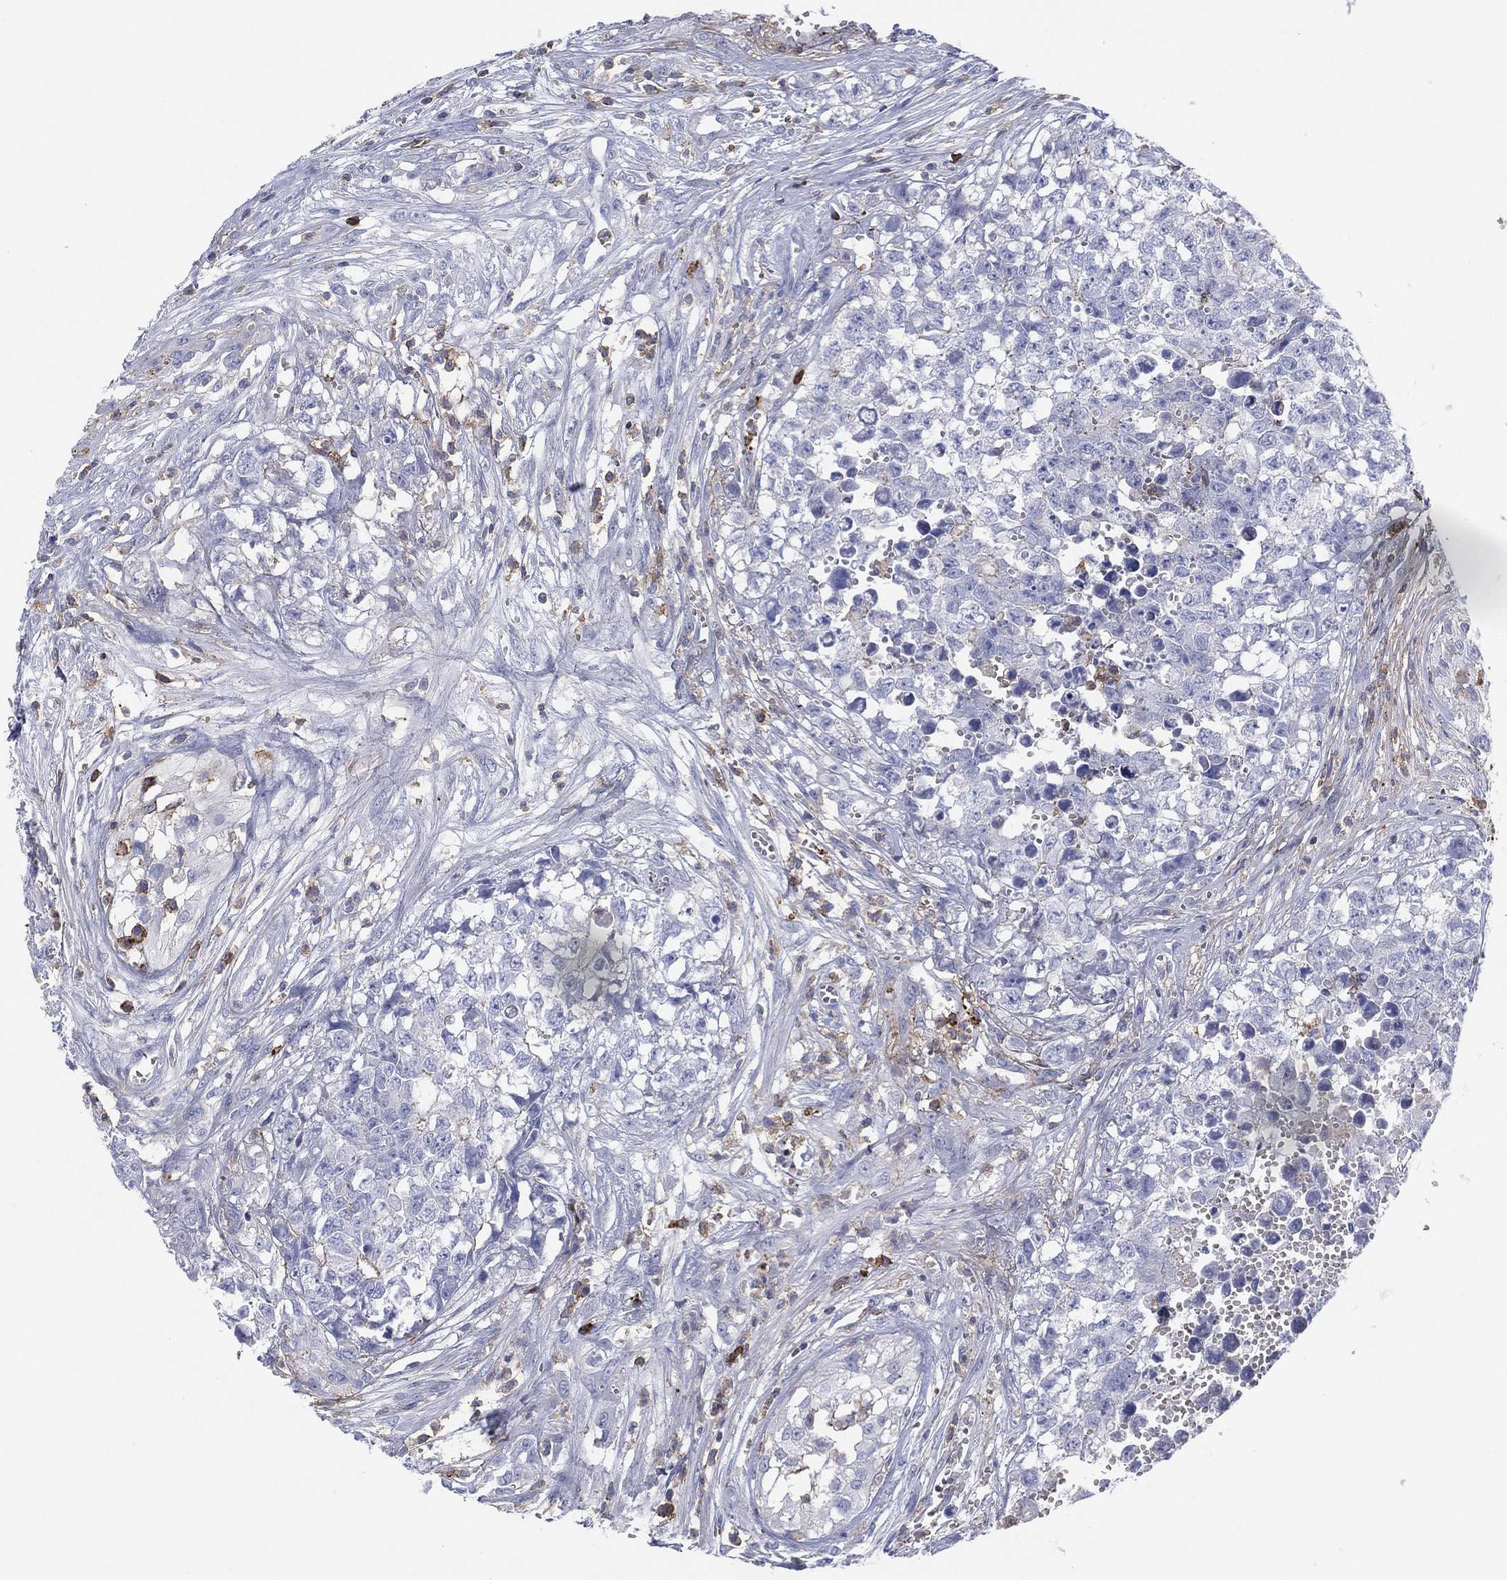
{"staining": {"intensity": "negative", "quantity": "none", "location": "none"}, "tissue": "testis cancer", "cell_type": "Tumor cells", "image_type": "cancer", "snomed": [{"axis": "morphology", "description": "Seminoma, NOS"}, {"axis": "morphology", "description": "Carcinoma, Embryonal, NOS"}, {"axis": "topography", "description": "Testis"}], "caption": "Human embryonal carcinoma (testis) stained for a protein using immunohistochemistry (IHC) reveals no positivity in tumor cells.", "gene": "SELPLG", "patient": {"sex": "male", "age": 22}}